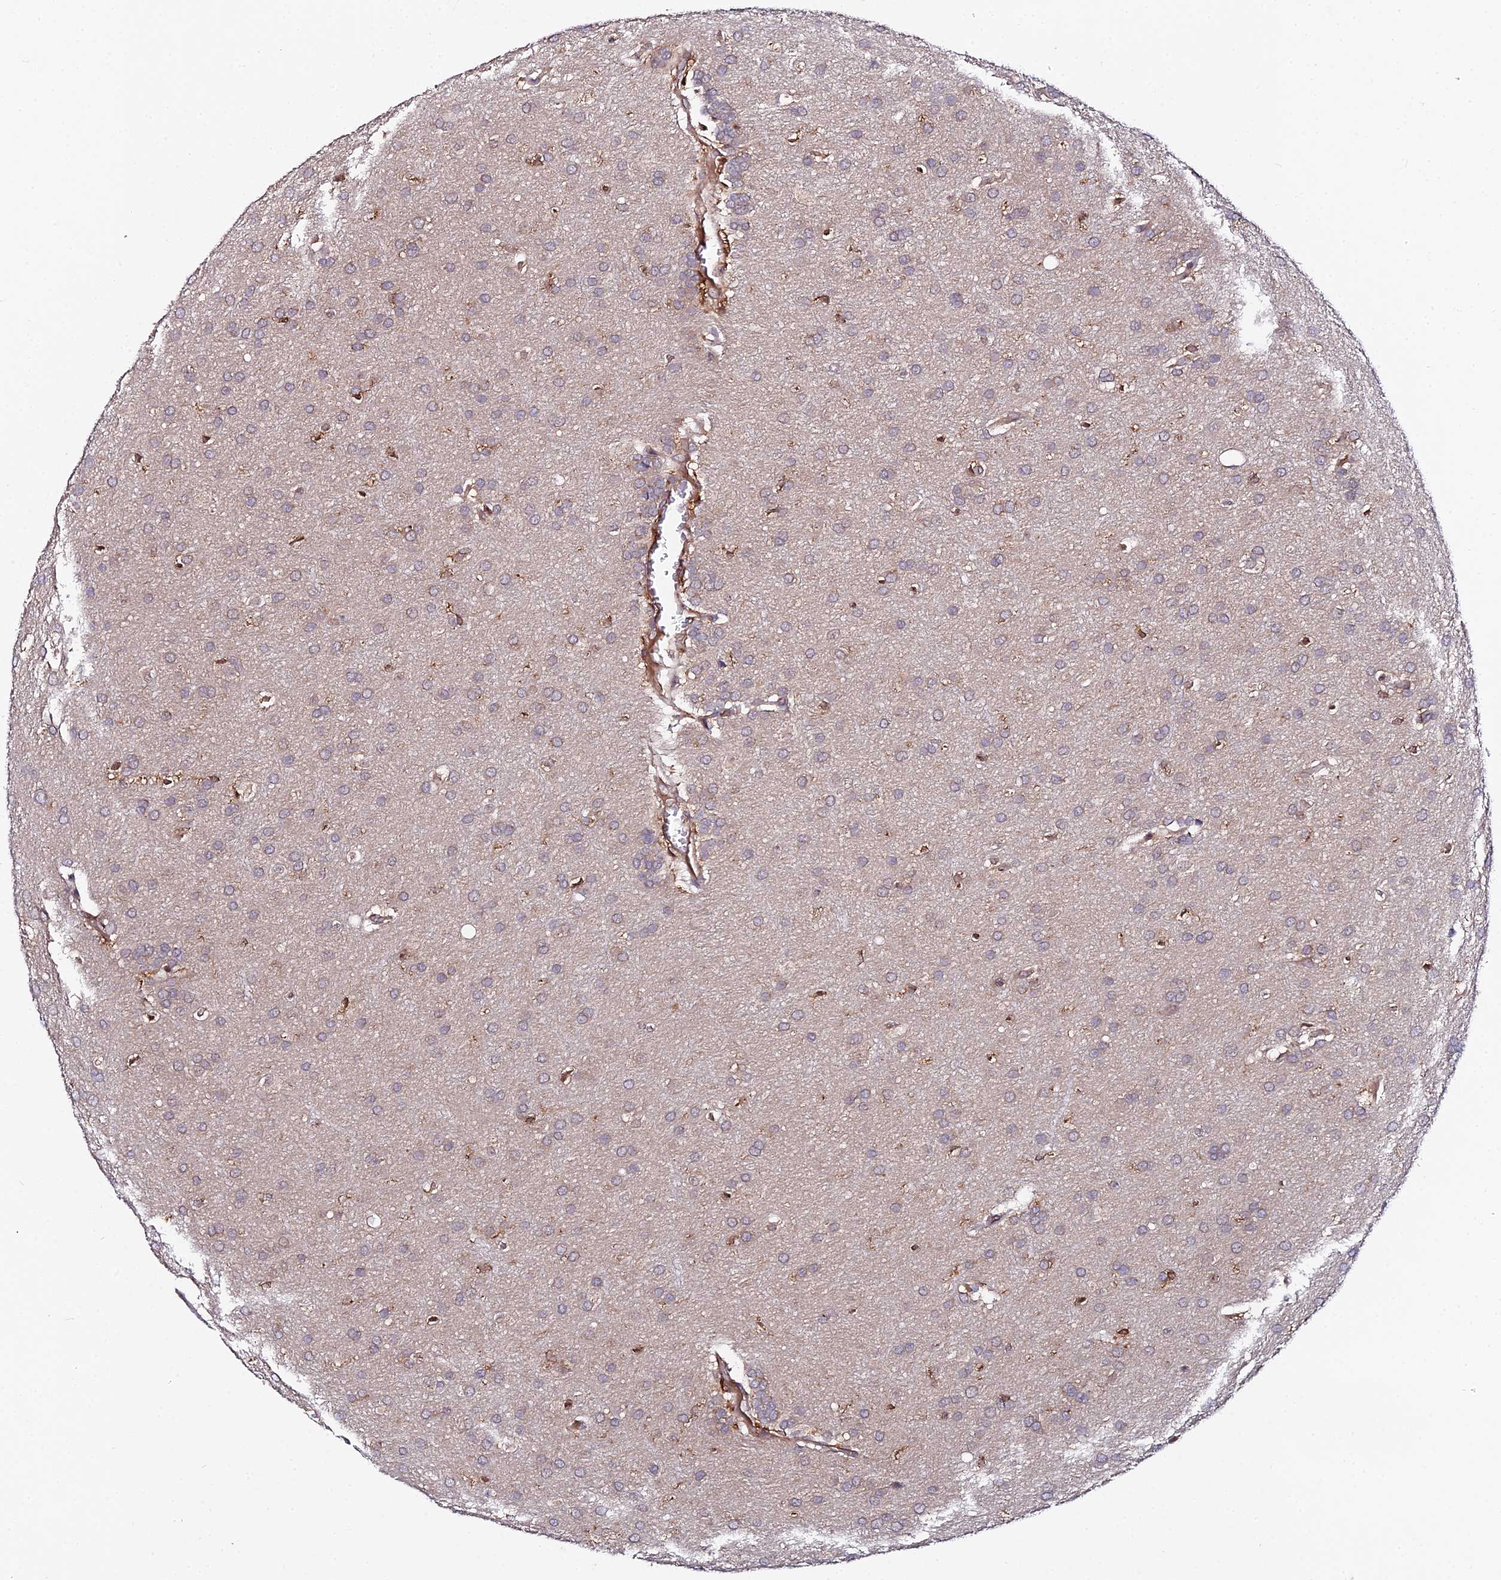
{"staining": {"intensity": "weak", "quantity": ">75%", "location": "cytoplasmic/membranous"}, "tissue": "glioma", "cell_type": "Tumor cells", "image_type": "cancer", "snomed": [{"axis": "morphology", "description": "Glioma, malignant, Low grade"}, {"axis": "topography", "description": "Brain"}], "caption": "Immunohistochemistry of human glioma exhibits low levels of weak cytoplasmic/membranous positivity in approximately >75% of tumor cells. The protein of interest is stained brown, and the nuclei are stained in blue (DAB IHC with brightfield microscopy, high magnification).", "gene": "ZBED8", "patient": {"sex": "female", "age": 32}}